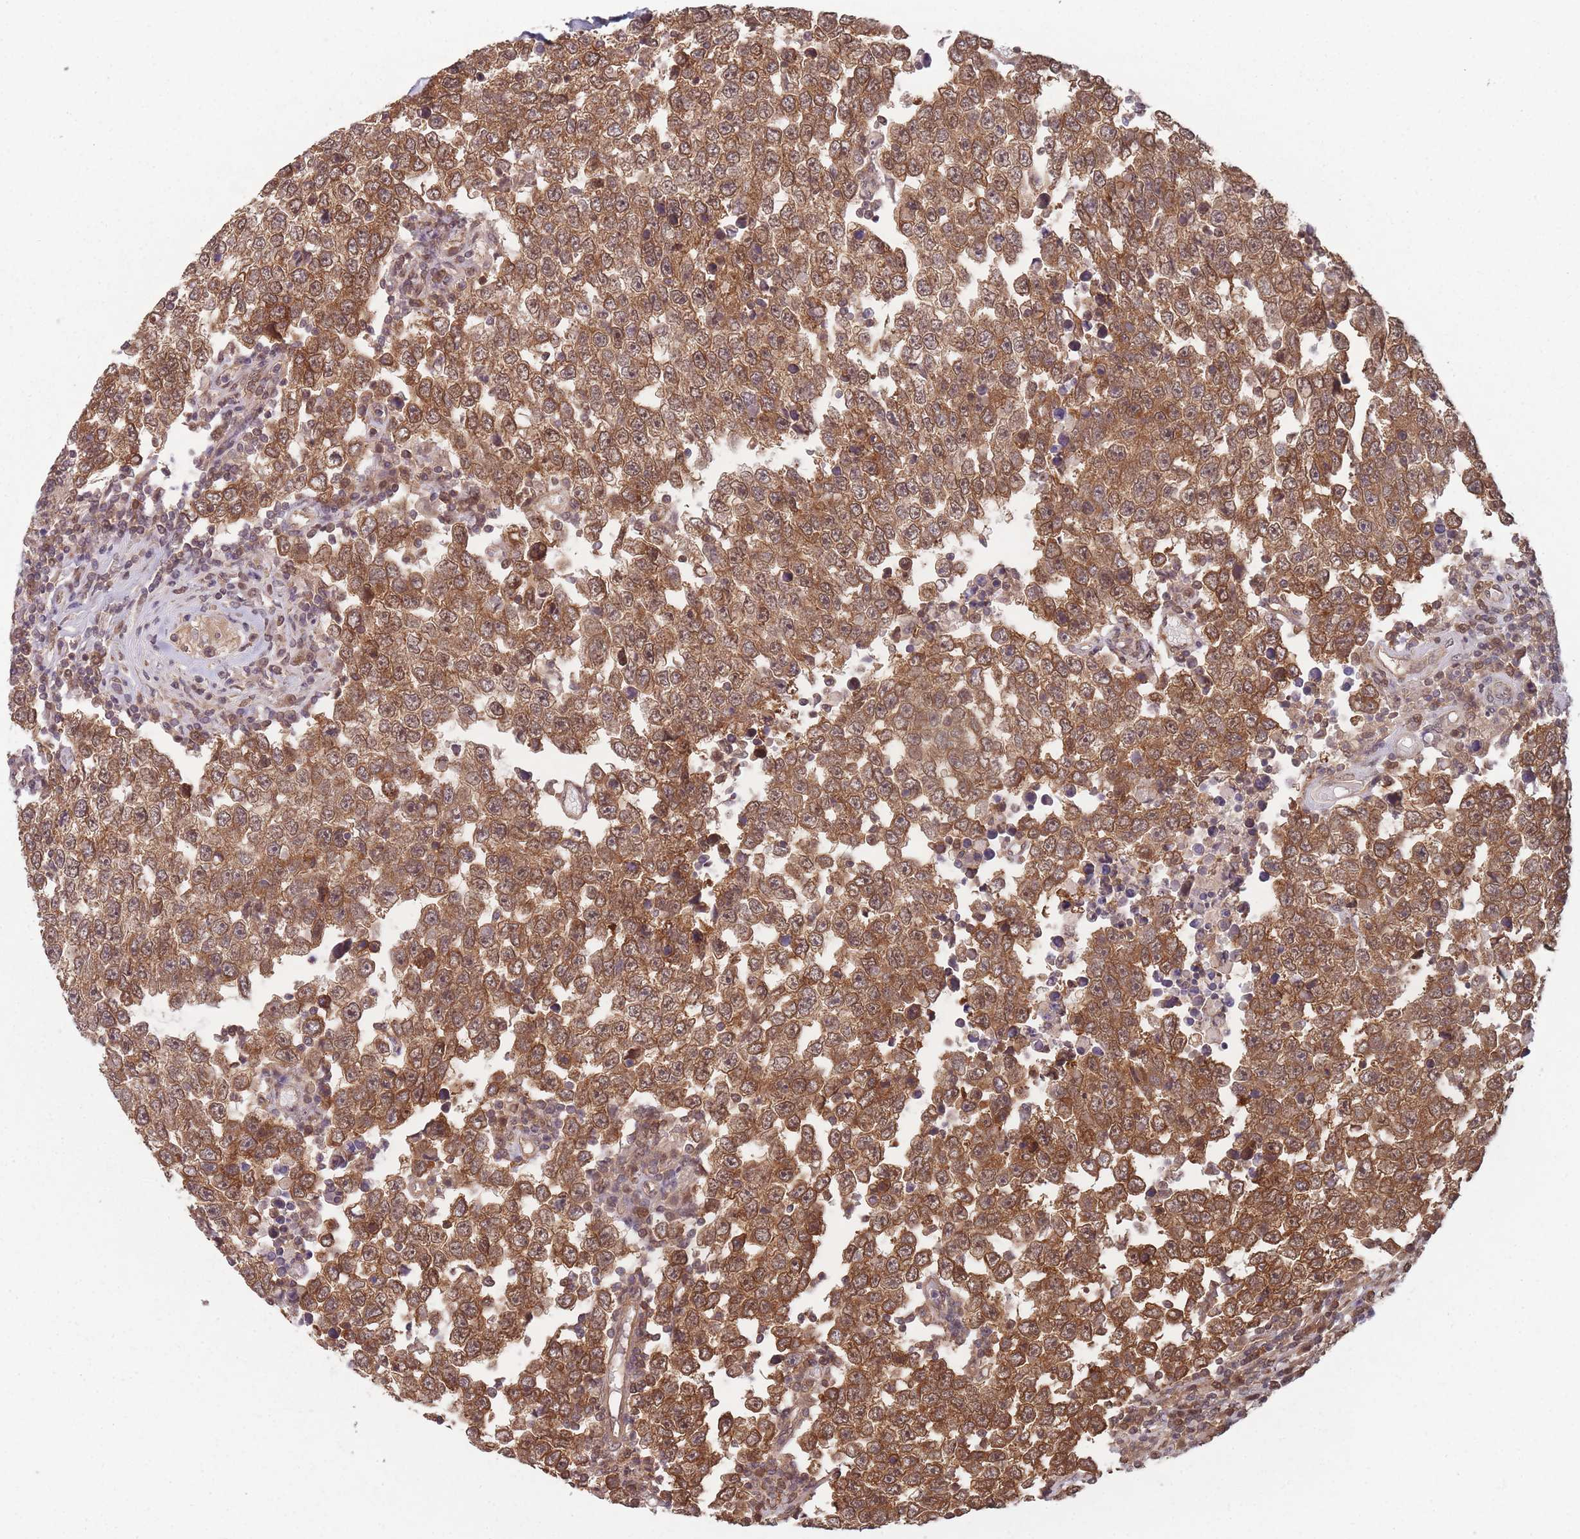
{"staining": {"intensity": "moderate", "quantity": ">75%", "location": "cytoplasmic/membranous,nuclear"}, "tissue": "testis cancer", "cell_type": "Tumor cells", "image_type": "cancer", "snomed": [{"axis": "morphology", "description": "Seminoma, NOS"}, {"axis": "morphology", "description": "Carcinoma, Embryonal, NOS"}, {"axis": "topography", "description": "Testis"}], "caption": "Protein expression analysis of human testis cancer reveals moderate cytoplasmic/membranous and nuclear expression in about >75% of tumor cells.", "gene": "PPP6R3", "patient": {"sex": "male", "age": 28}}